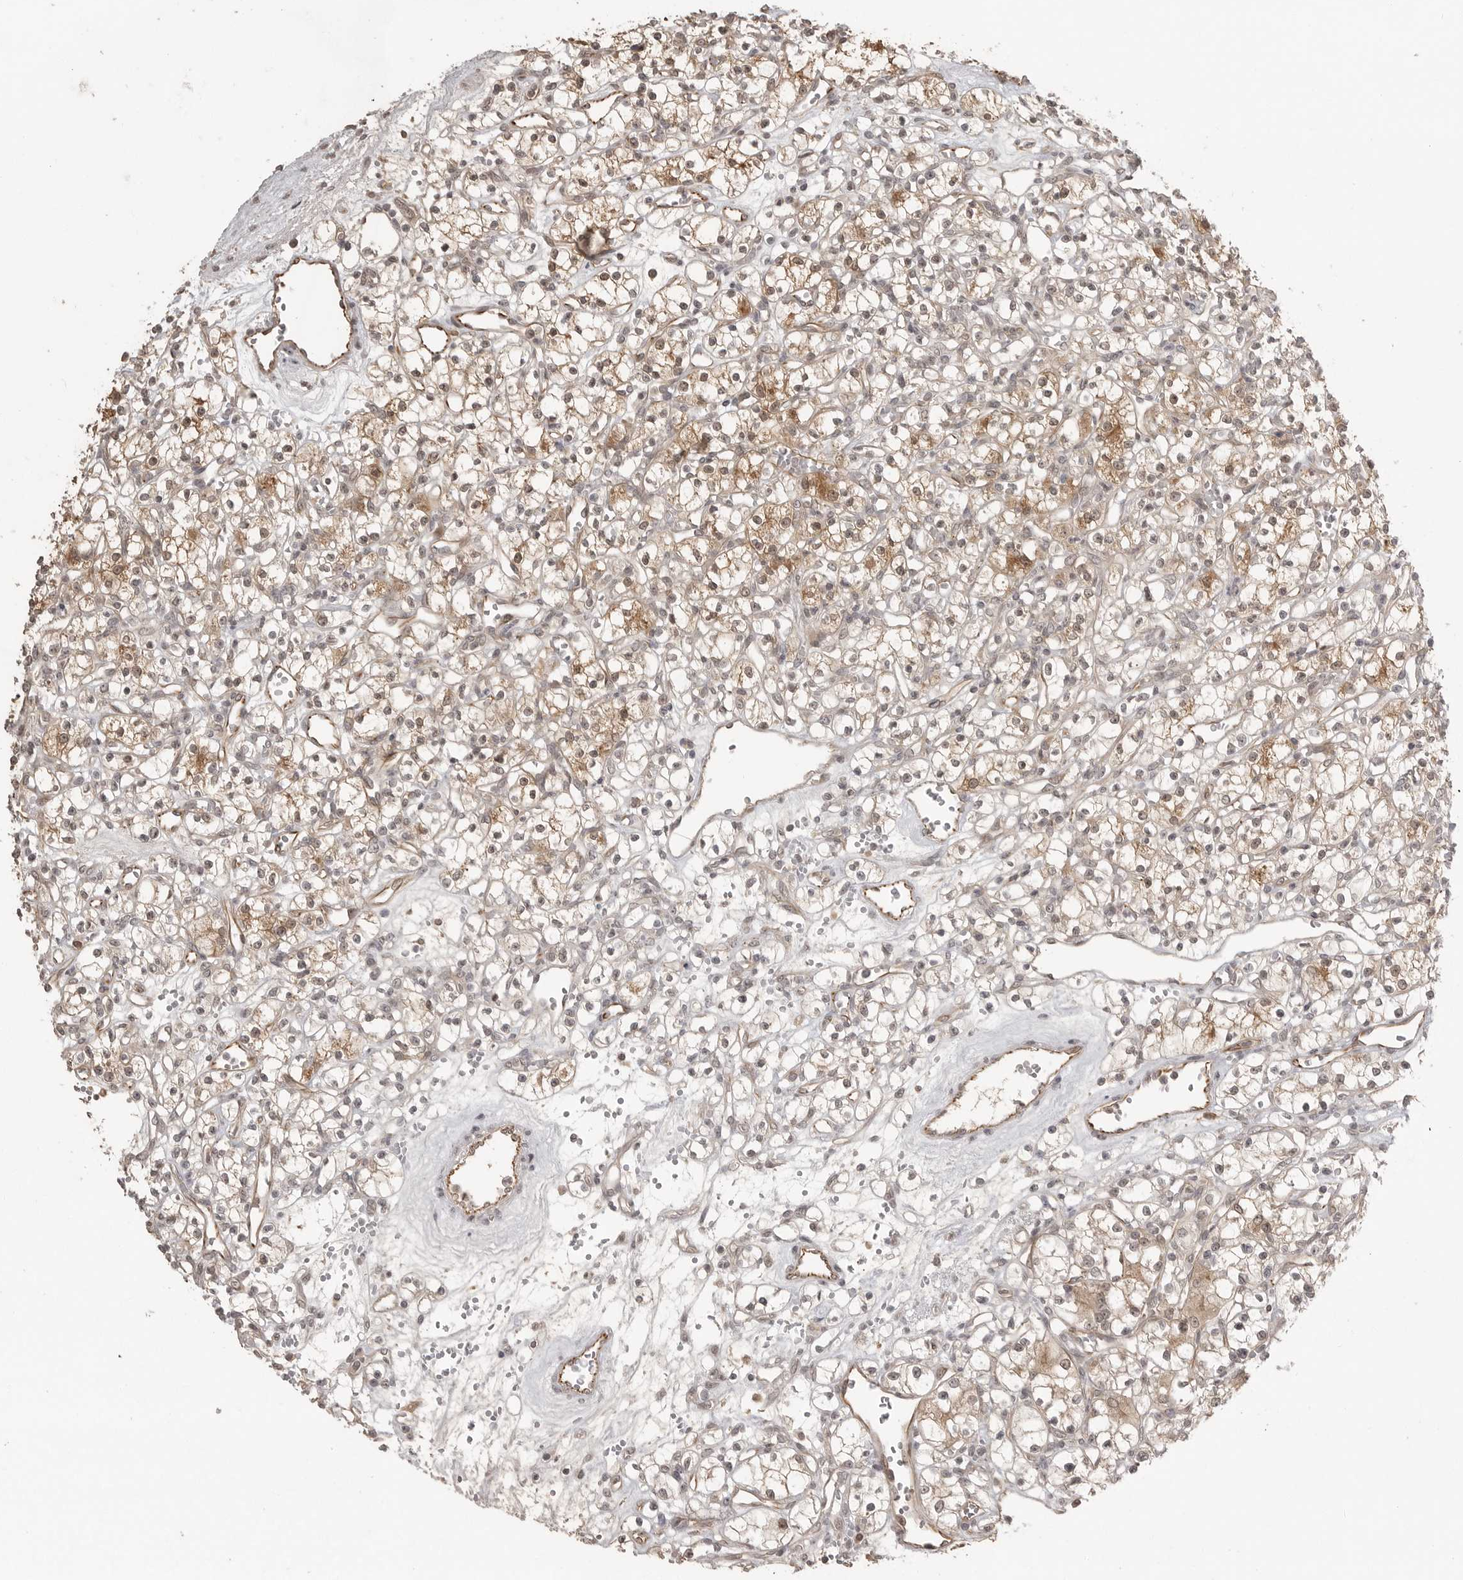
{"staining": {"intensity": "moderate", "quantity": "25%-75%", "location": "cytoplasmic/membranous"}, "tissue": "renal cancer", "cell_type": "Tumor cells", "image_type": "cancer", "snomed": [{"axis": "morphology", "description": "Adenocarcinoma, NOS"}, {"axis": "topography", "description": "Kidney"}], "caption": "Adenocarcinoma (renal) tissue displays moderate cytoplasmic/membranous expression in about 25%-75% of tumor cells, visualized by immunohistochemistry. (Stains: DAB (3,3'-diaminobenzidine) in brown, nuclei in blue, Microscopy: brightfield microscopy at high magnification).", "gene": "SMG8", "patient": {"sex": "female", "age": 59}}